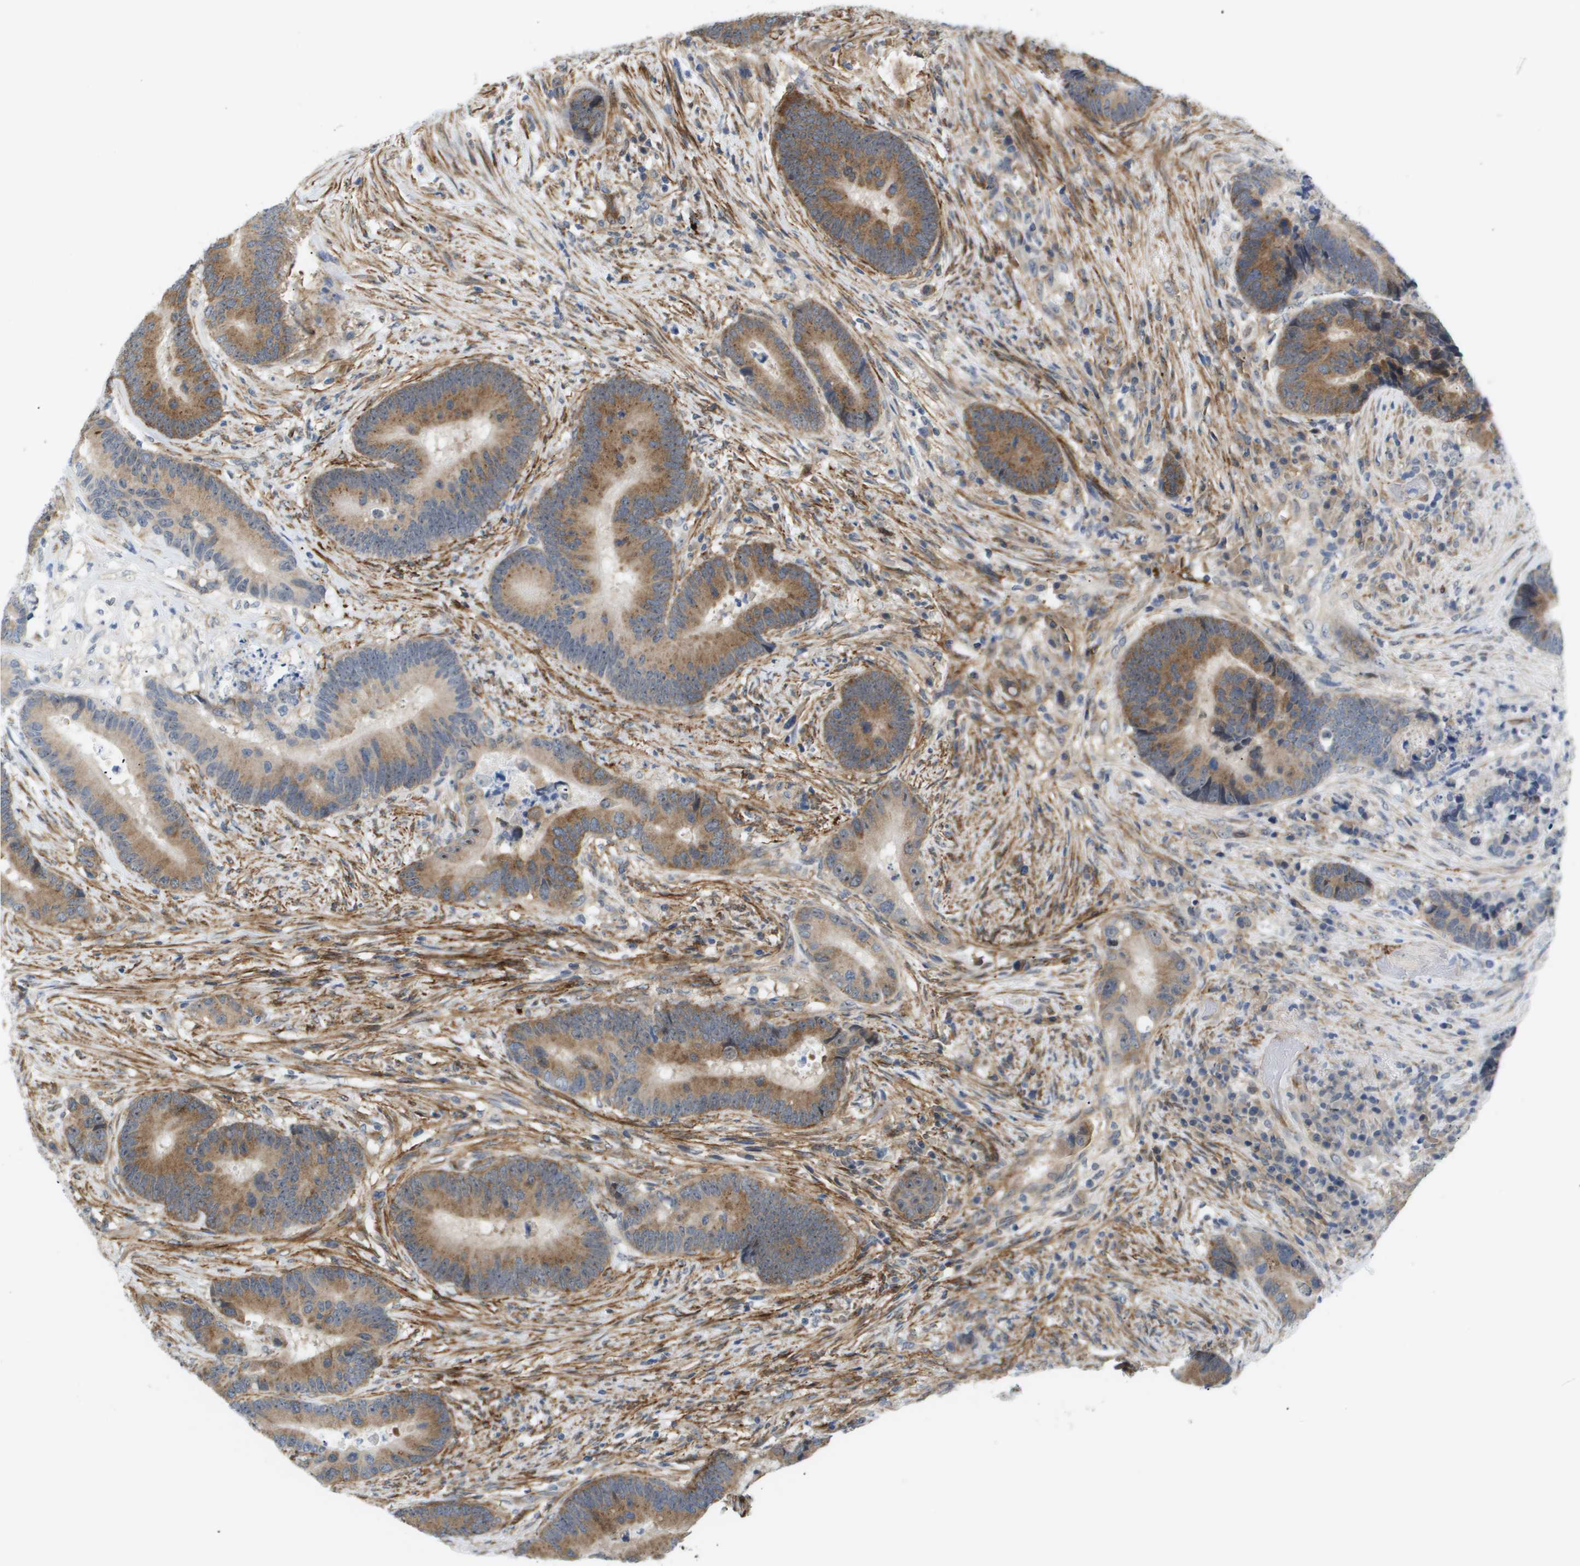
{"staining": {"intensity": "moderate", "quantity": ">75%", "location": "cytoplasmic/membranous"}, "tissue": "colorectal cancer", "cell_type": "Tumor cells", "image_type": "cancer", "snomed": [{"axis": "morphology", "description": "Adenocarcinoma, NOS"}, {"axis": "topography", "description": "Rectum"}], "caption": "Tumor cells demonstrate moderate cytoplasmic/membranous staining in approximately >75% of cells in colorectal cancer.", "gene": "OTUD5", "patient": {"sex": "female", "age": 89}}